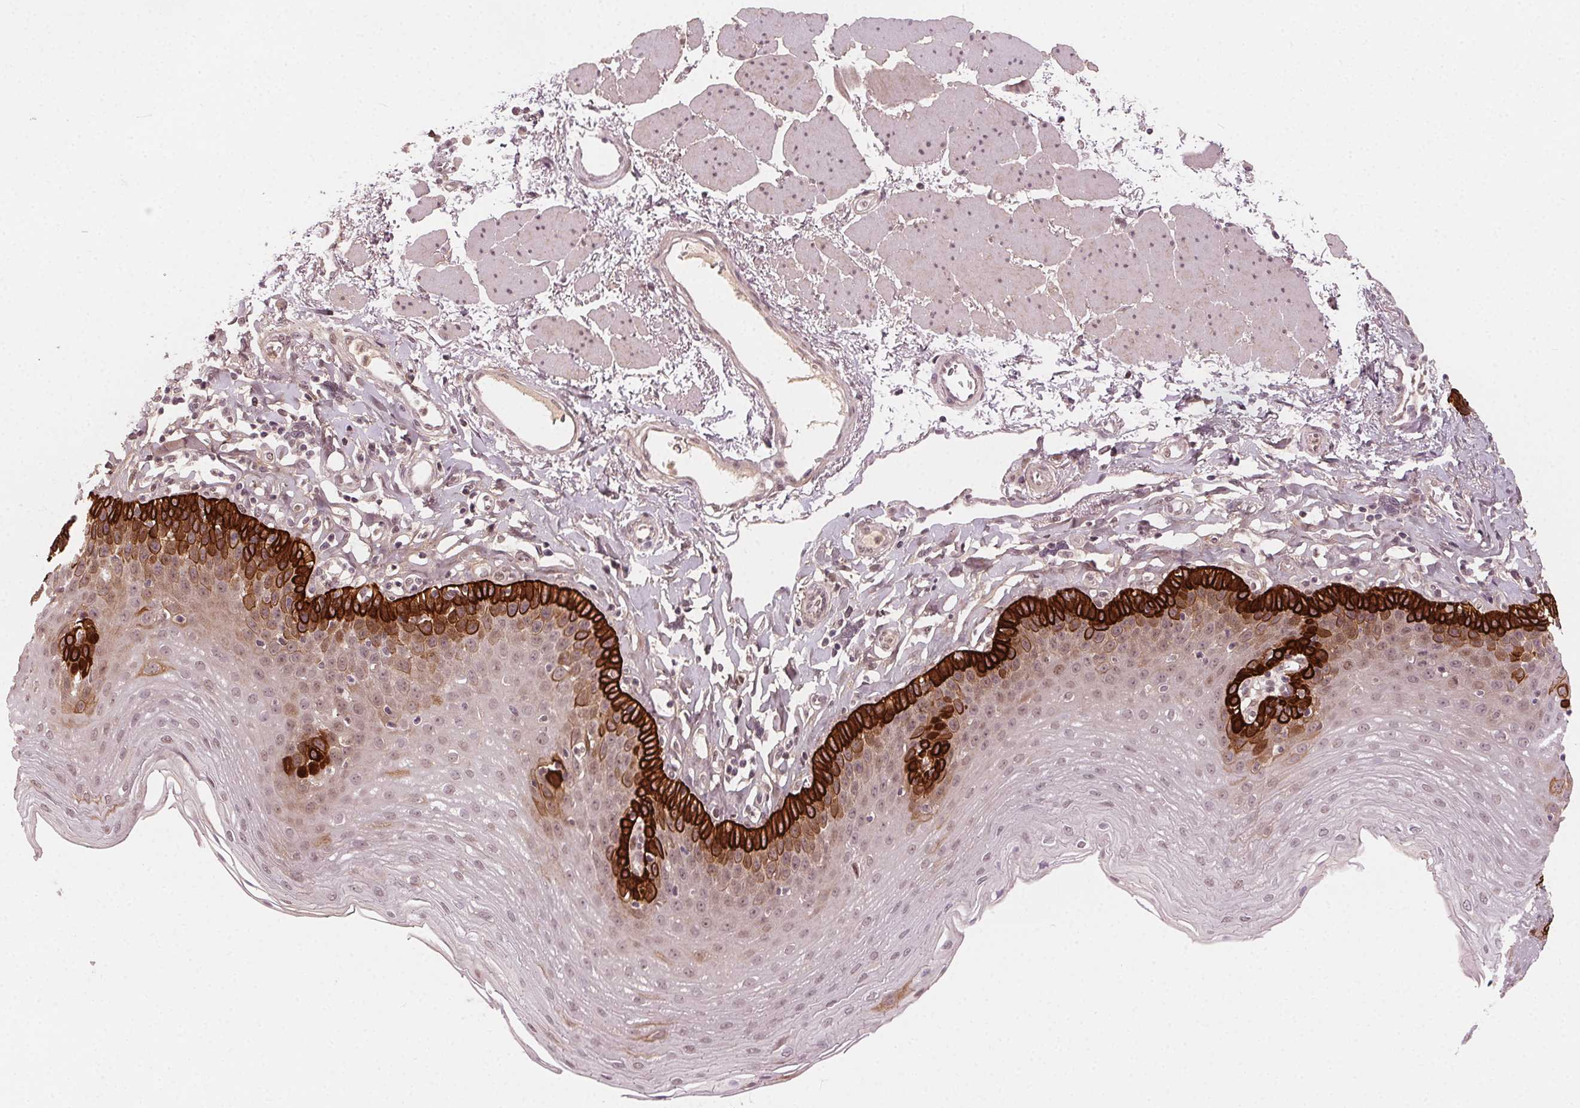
{"staining": {"intensity": "strong", "quantity": "<25%", "location": "cytoplasmic/membranous"}, "tissue": "esophagus", "cell_type": "Squamous epithelial cells", "image_type": "normal", "snomed": [{"axis": "morphology", "description": "Normal tissue, NOS"}, {"axis": "topography", "description": "Esophagus"}], "caption": "Strong cytoplasmic/membranous positivity for a protein is present in approximately <25% of squamous epithelial cells of normal esophagus using immunohistochemistry (IHC).", "gene": "TUB", "patient": {"sex": "female", "age": 81}}